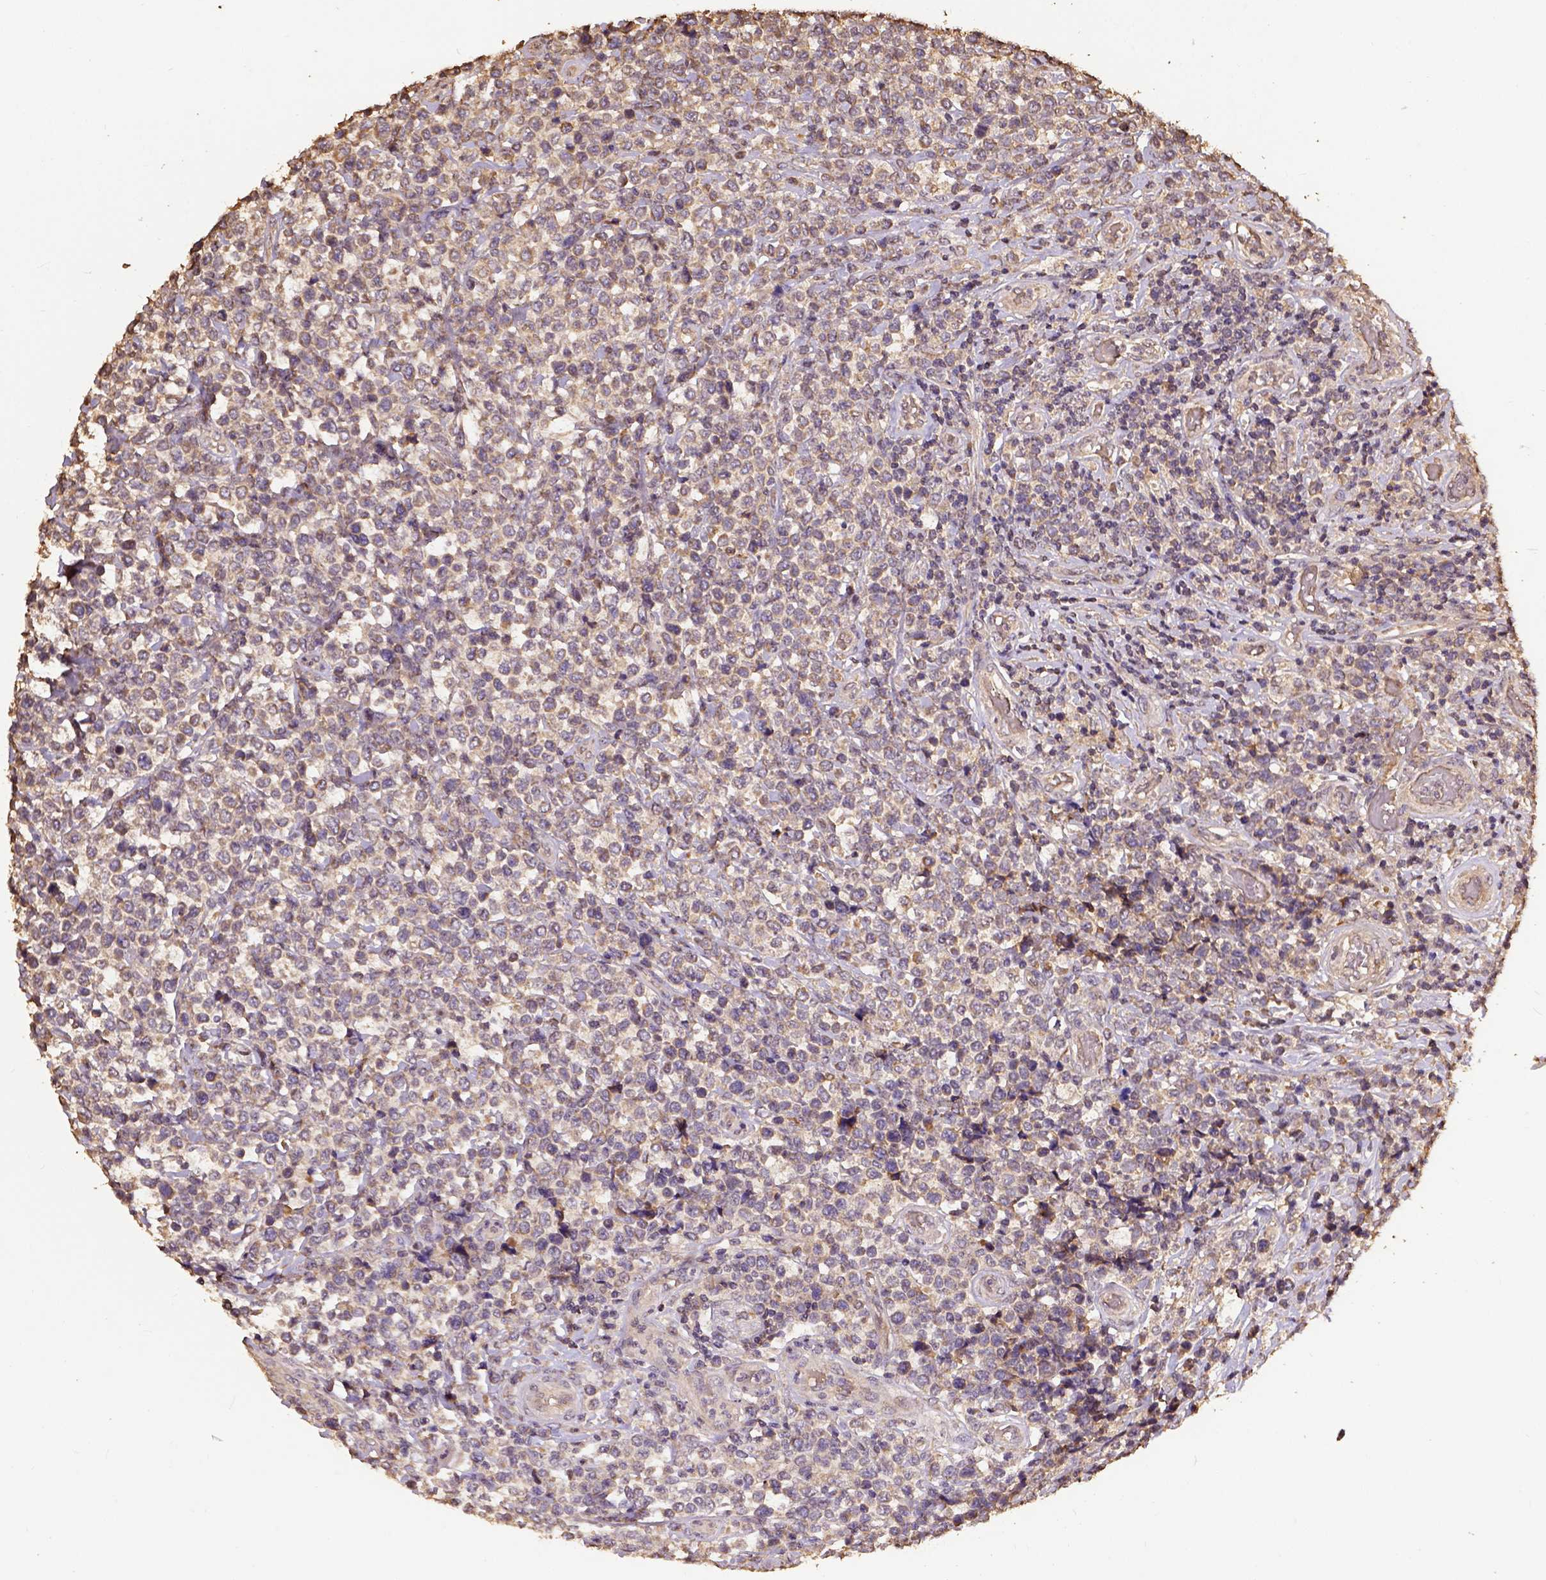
{"staining": {"intensity": "weak", "quantity": ">75%", "location": "cytoplasmic/membranous"}, "tissue": "lymphoma", "cell_type": "Tumor cells", "image_type": "cancer", "snomed": [{"axis": "morphology", "description": "Malignant lymphoma, non-Hodgkin's type, High grade"}, {"axis": "topography", "description": "Soft tissue"}], "caption": "IHC image of neoplastic tissue: human high-grade malignant lymphoma, non-Hodgkin's type stained using immunohistochemistry (IHC) demonstrates low levels of weak protein expression localized specifically in the cytoplasmic/membranous of tumor cells, appearing as a cytoplasmic/membranous brown color.", "gene": "ATP1B3", "patient": {"sex": "female", "age": 56}}